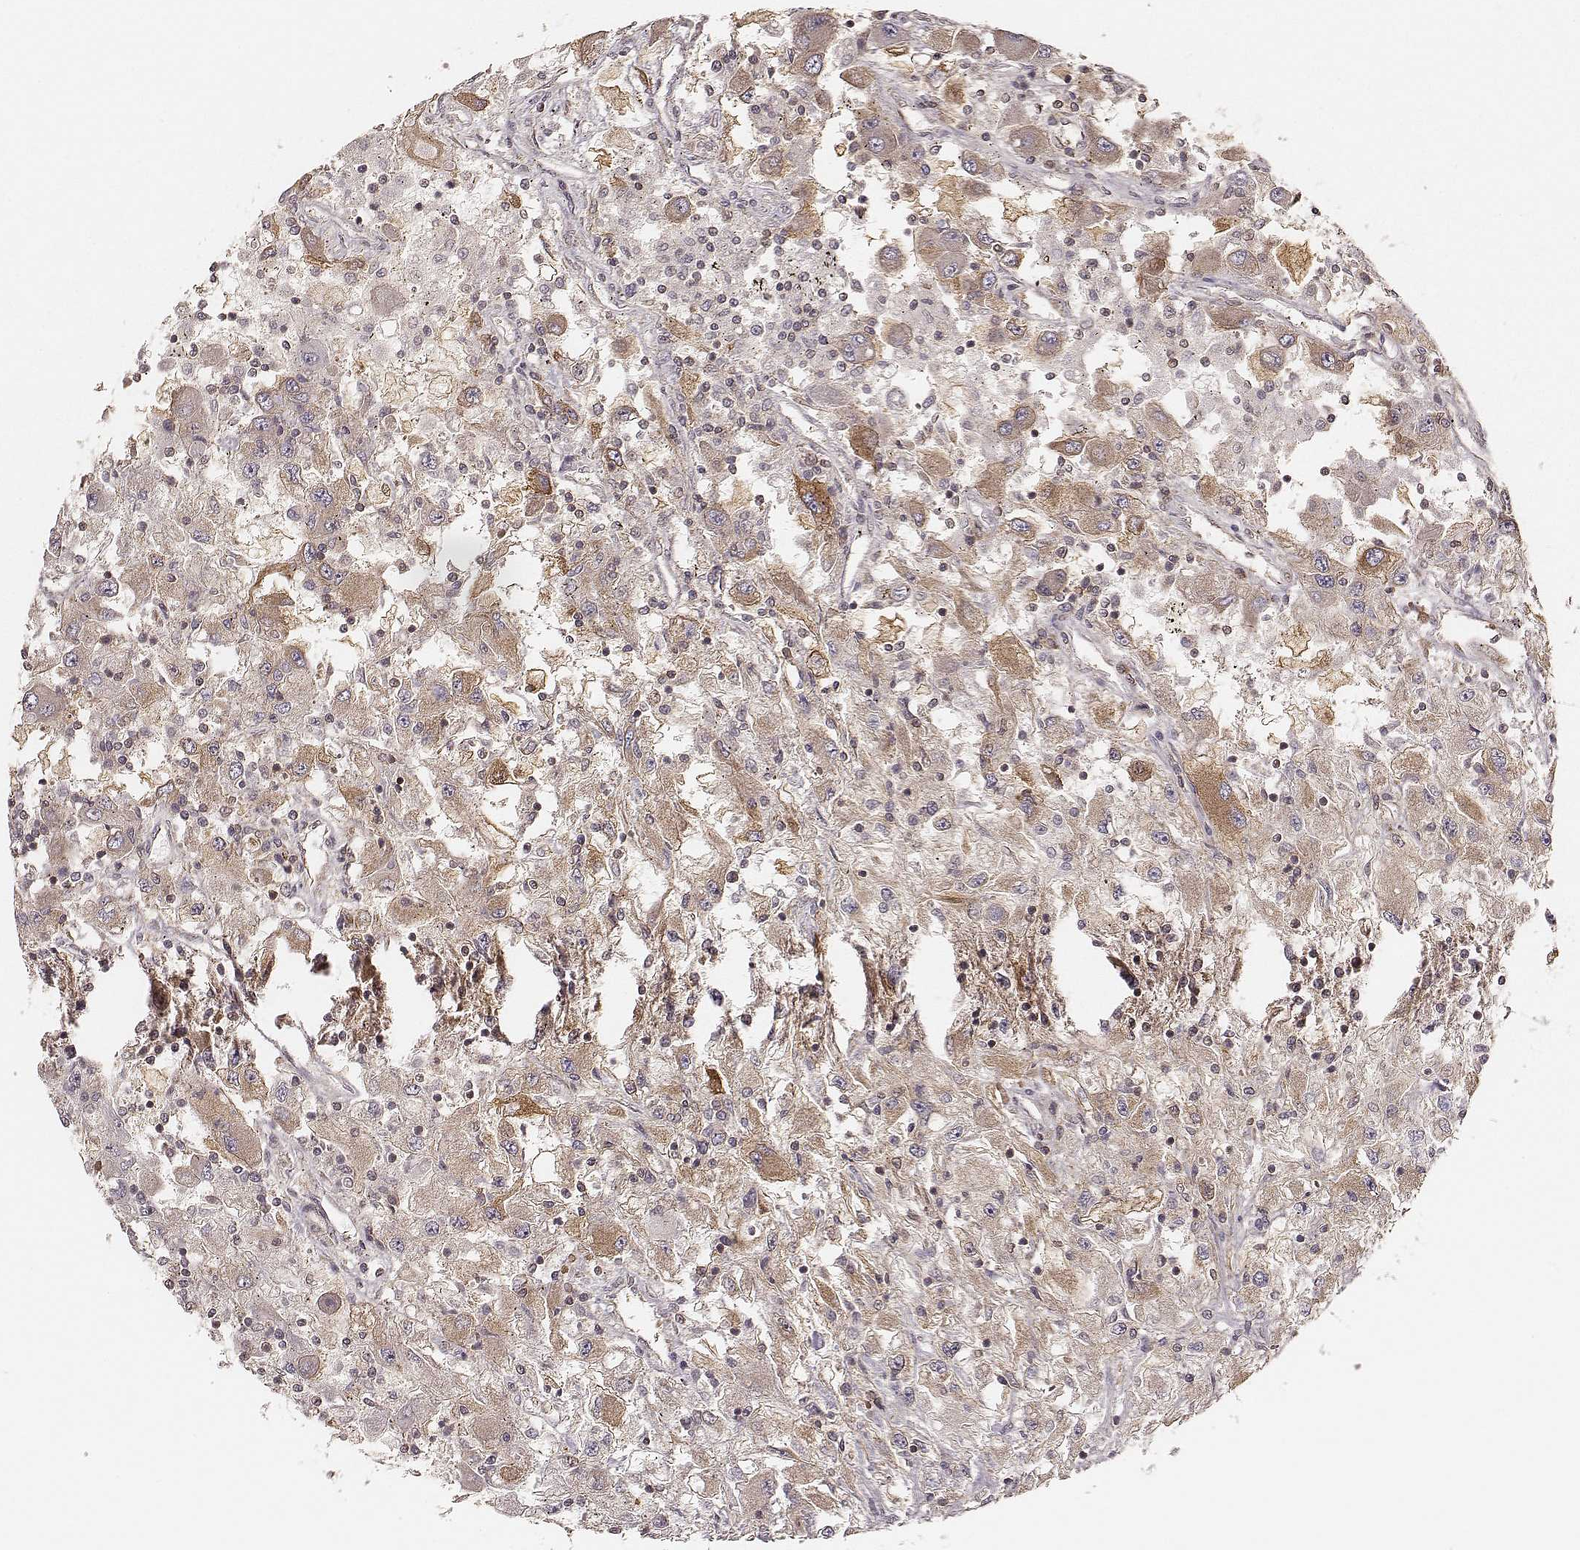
{"staining": {"intensity": "moderate", "quantity": ">75%", "location": "cytoplasmic/membranous"}, "tissue": "renal cancer", "cell_type": "Tumor cells", "image_type": "cancer", "snomed": [{"axis": "morphology", "description": "Adenocarcinoma, NOS"}, {"axis": "topography", "description": "Kidney"}], "caption": "Renal cancer tissue displays moderate cytoplasmic/membranous expression in approximately >75% of tumor cells", "gene": "CARS1", "patient": {"sex": "female", "age": 67}}